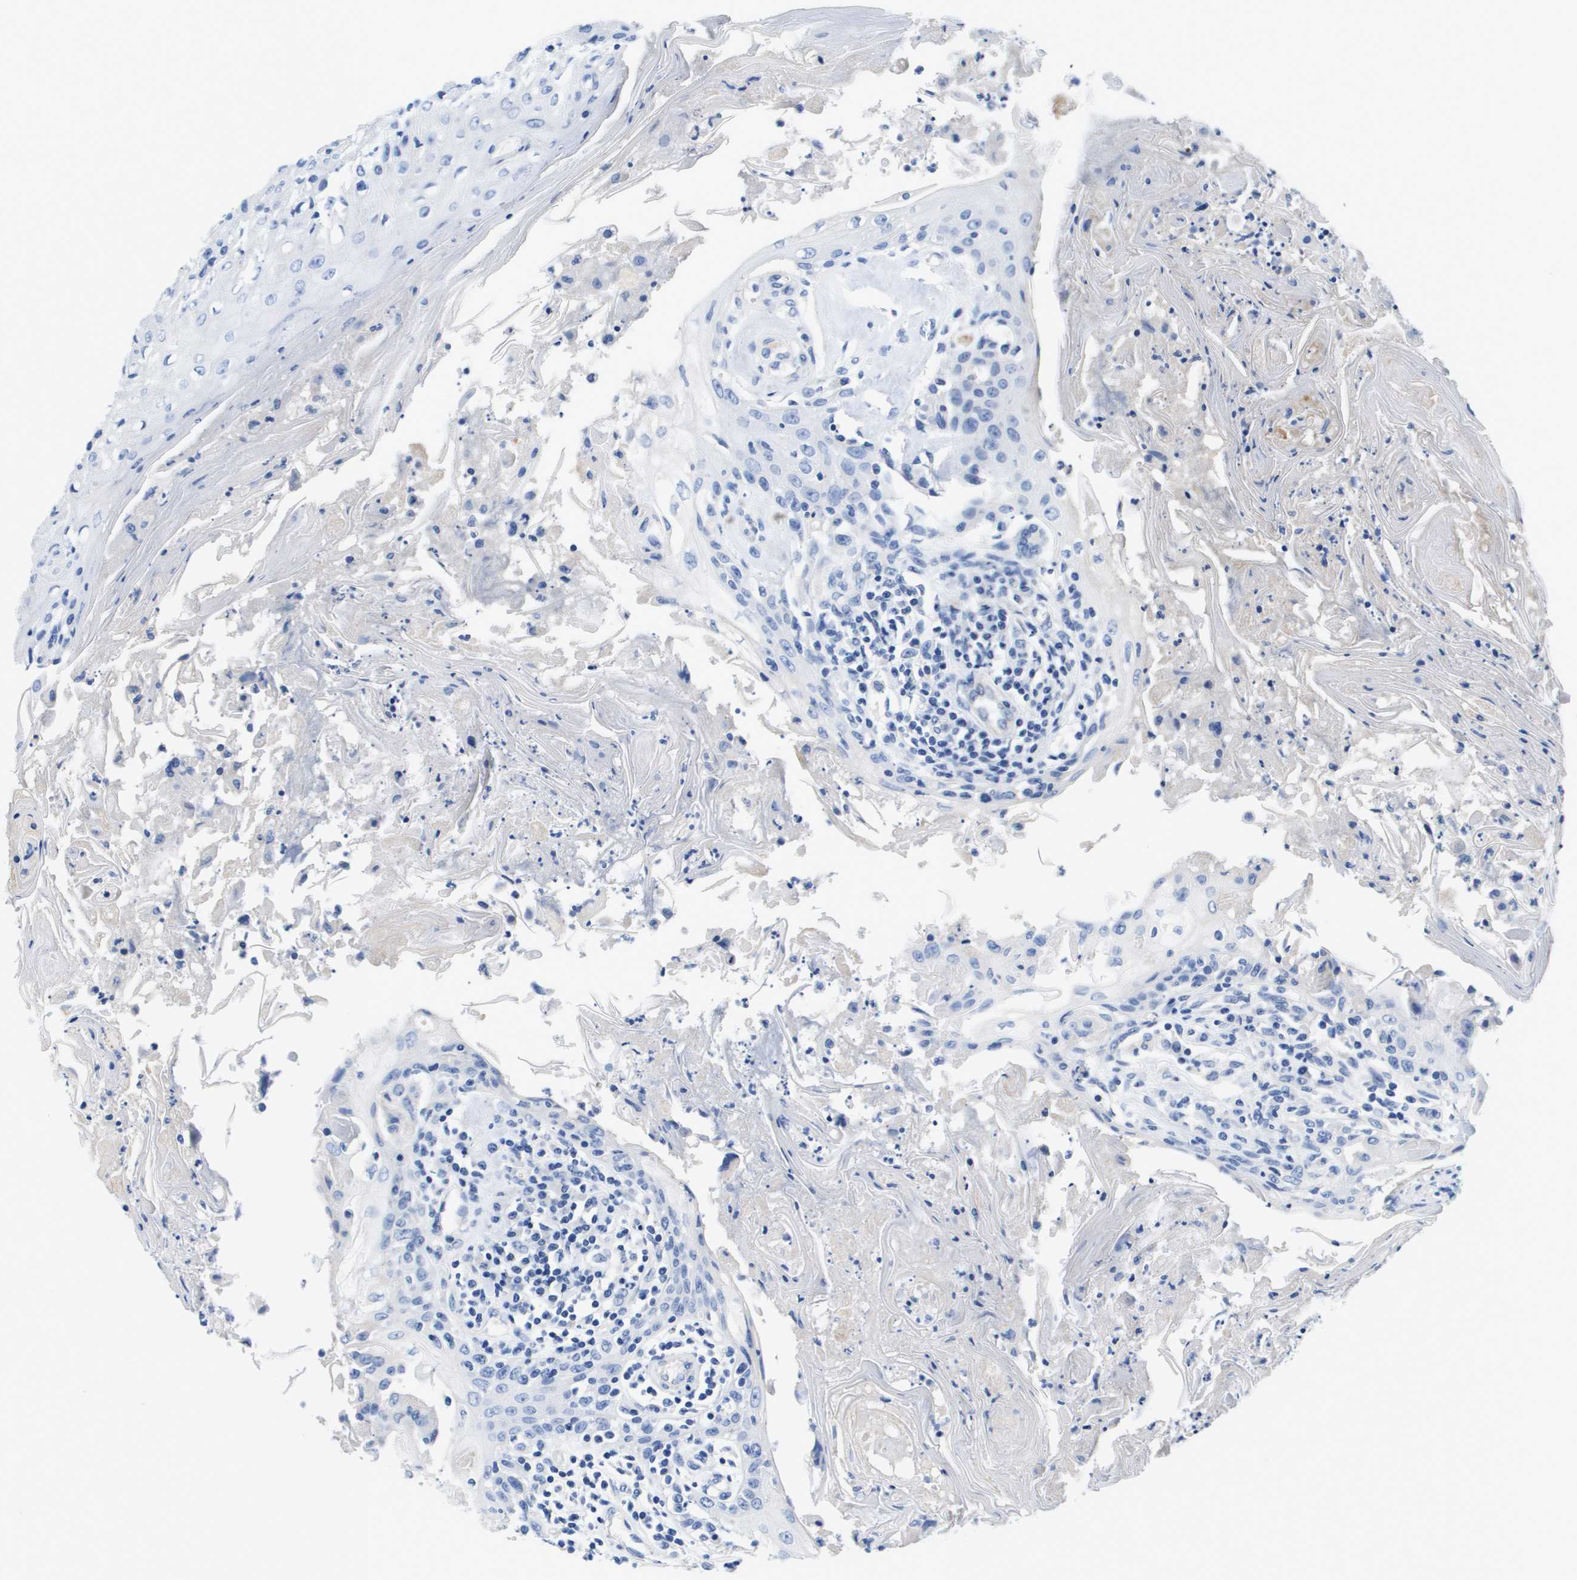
{"staining": {"intensity": "negative", "quantity": "none", "location": "none"}, "tissue": "head and neck cancer", "cell_type": "Tumor cells", "image_type": "cancer", "snomed": [{"axis": "morphology", "description": "Normal tissue, NOS"}, {"axis": "morphology", "description": "Squamous cell carcinoma, NOS"}, {"axis": "topography", "description": "Skeletal muscle"}, {"axis": "topography", "description": "Head-Neck"}], "caption": "Head and neck squamous cell carcinoma was stained to show a protein in brown. There is no significant positivity in tumor cells.", "gene": "APOA1", "patient": {"sex": "male", "age": 51}}